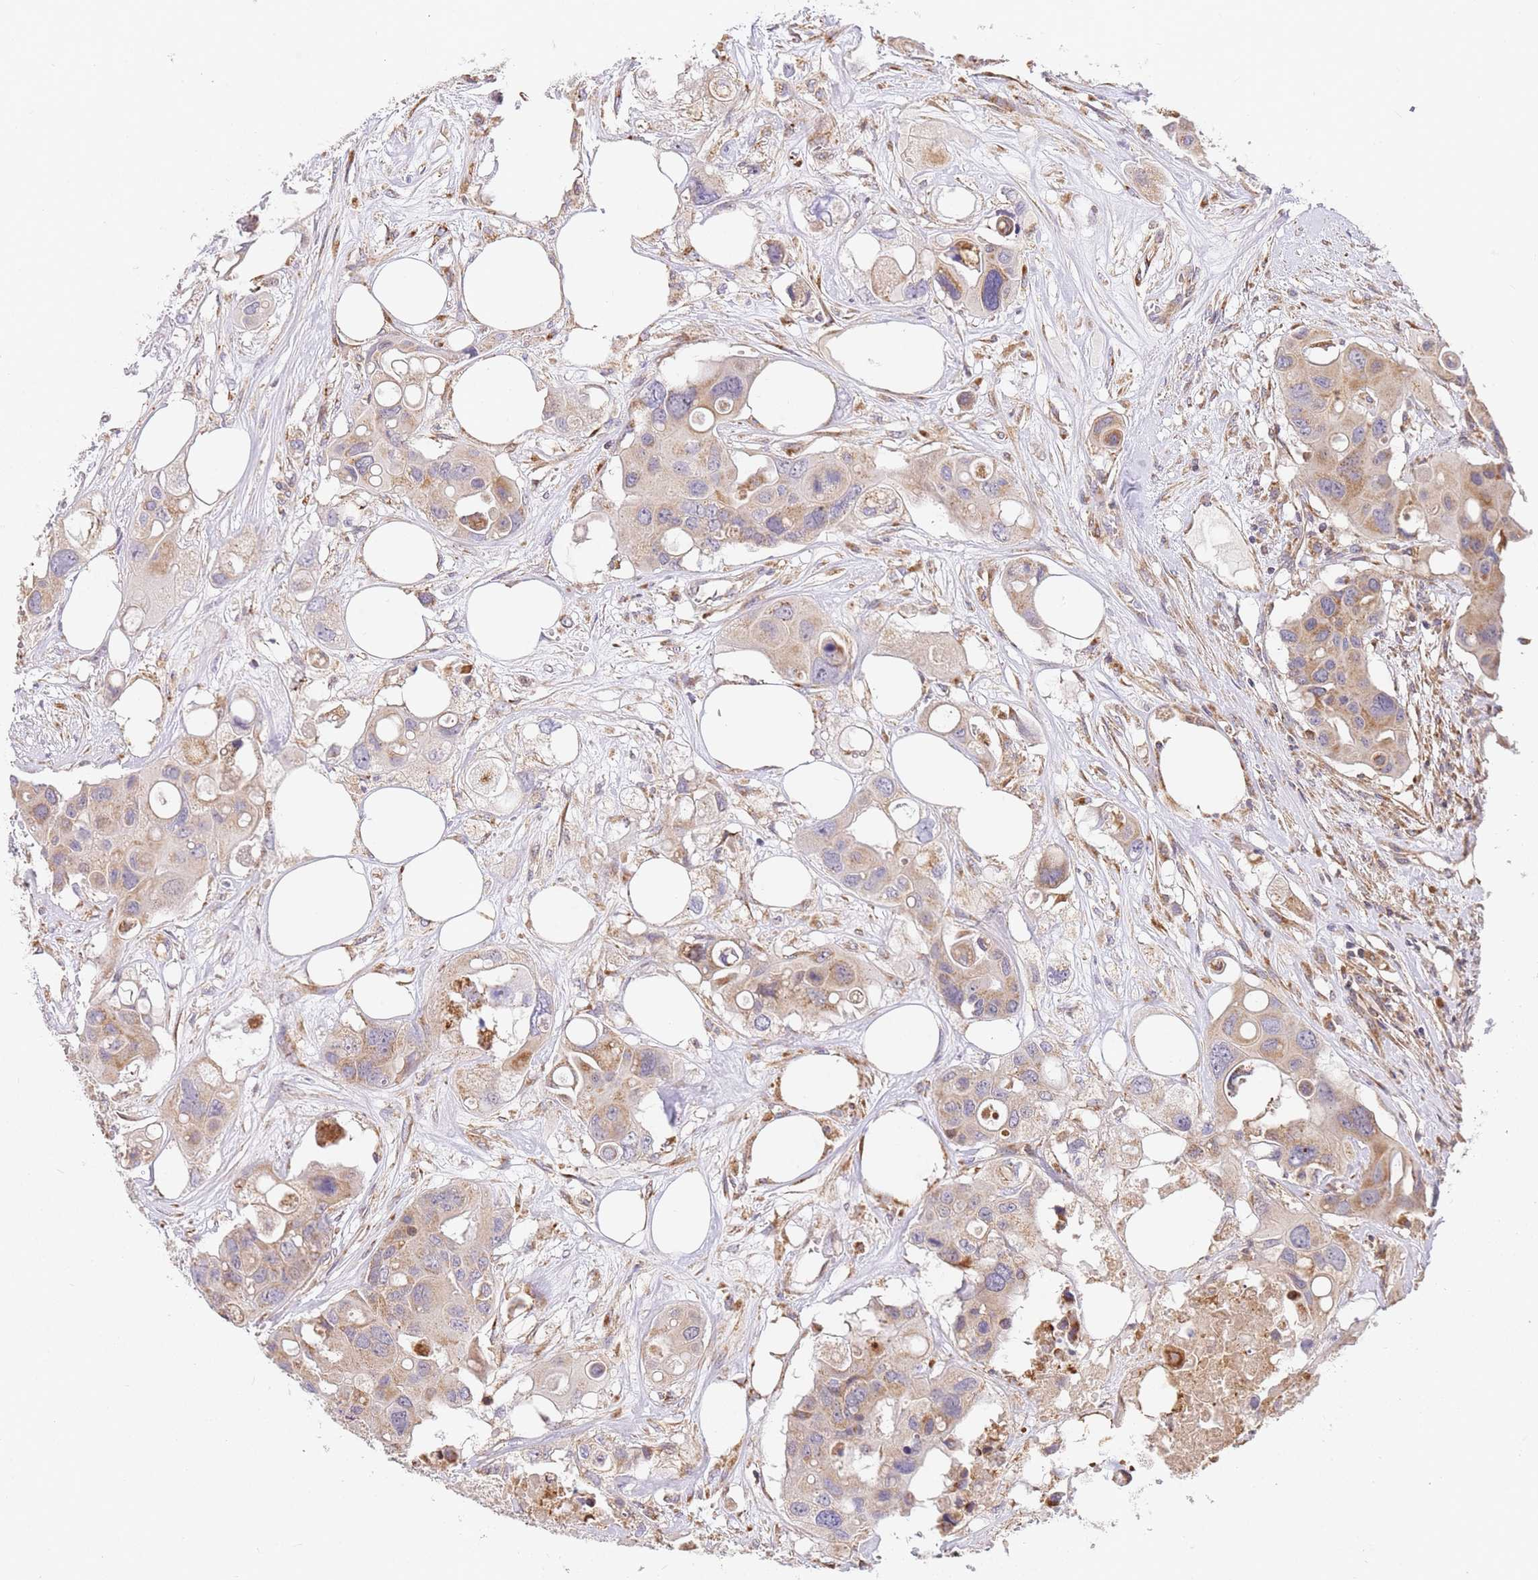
{"staining": {"intensity": "moderate", "quantity": ">75%", "location": "cytoplasmic/membranous"}, "tissue": "colorectal cancer", "cell_type": "Tumor cells", "image_type": "cancer", "snomed": [{"axis": "morphology", "description": "Adenocarcinoma, NOS"}, {"axis": "topography", "description": "Colon"}], "caption": "Protein expression analysis of human colorectal cancer reveals moderate cytoplasmic/membranous staining in about >75% of tumor cells.", "gene": "ADCY9", "patient": {"sex": "male", "age": 77}}